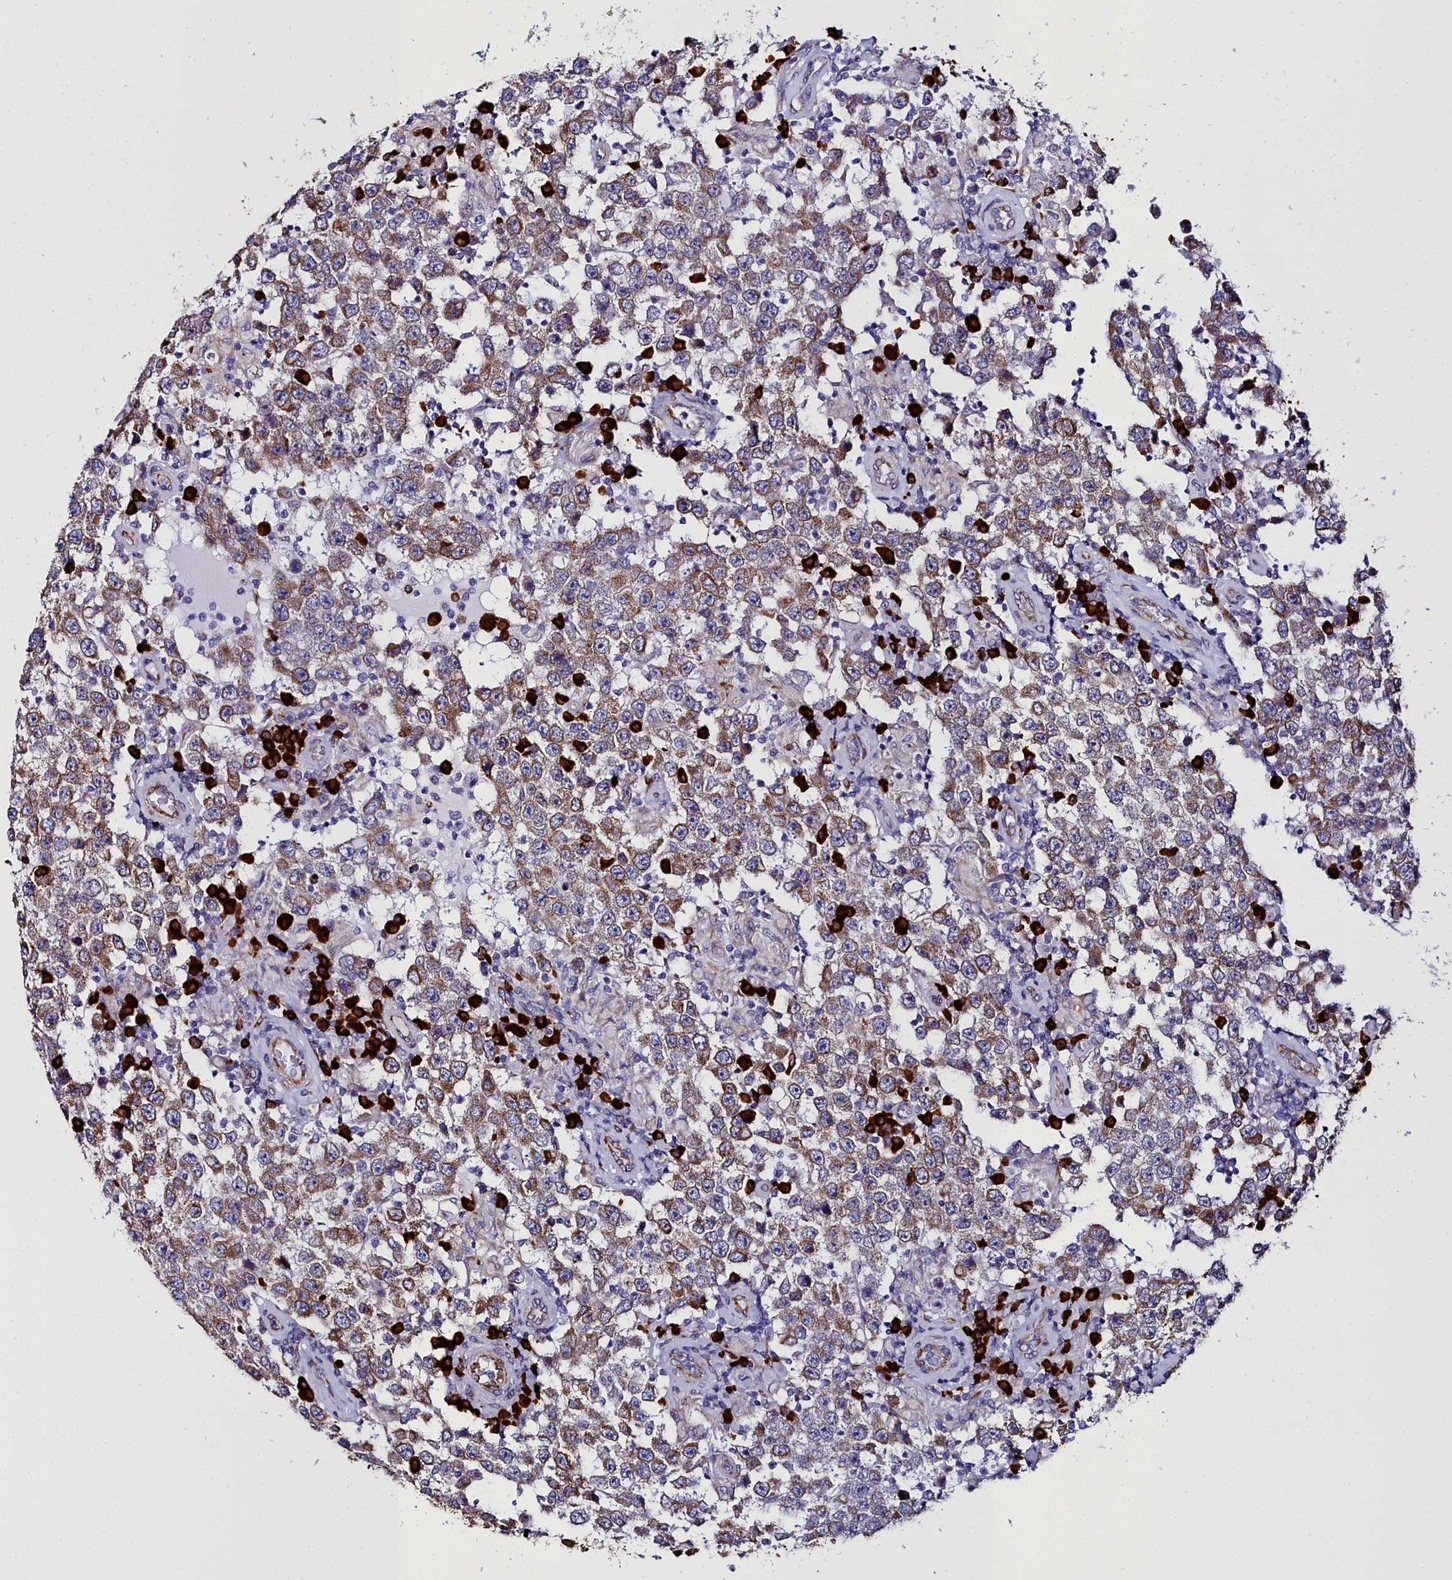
{"staining": {"intensity": "moderate", "quantity": ">75%", "location": "cytoplasmic/membranous"}, "tissue": "testis cancer", "cell_type": "Tumor cells", "image_type": "cancer", "snomed": [{"axis": "morphology", "description": "Normal tissue, NOS"}, {"axis": "morphology", "description": "Urothelial carcinoma, High grade"}, {"axis": "morphology", "description": "Seminoma, NOS"}, {"axis": "morphology", "description": "Carcinoma, Embryonal, NOS"}, {"axis": "topography", "description": "Urinary bladder"}, {"axis": "topography", "description": "Testis"}], "caption": "Immunohistochemistry (IHC) image of neoplastic tissue: embryonal carcinoma (testis) stained using immunohistochemistry displays medium levels of moderate protein expression localized specifically in the cytoplasmic/membranous of tumor cells, appearing as a cytoplasmic/membranous brown color.", "gene": "TXNDC5", "patient": {"sex": "male", "age": 41}}